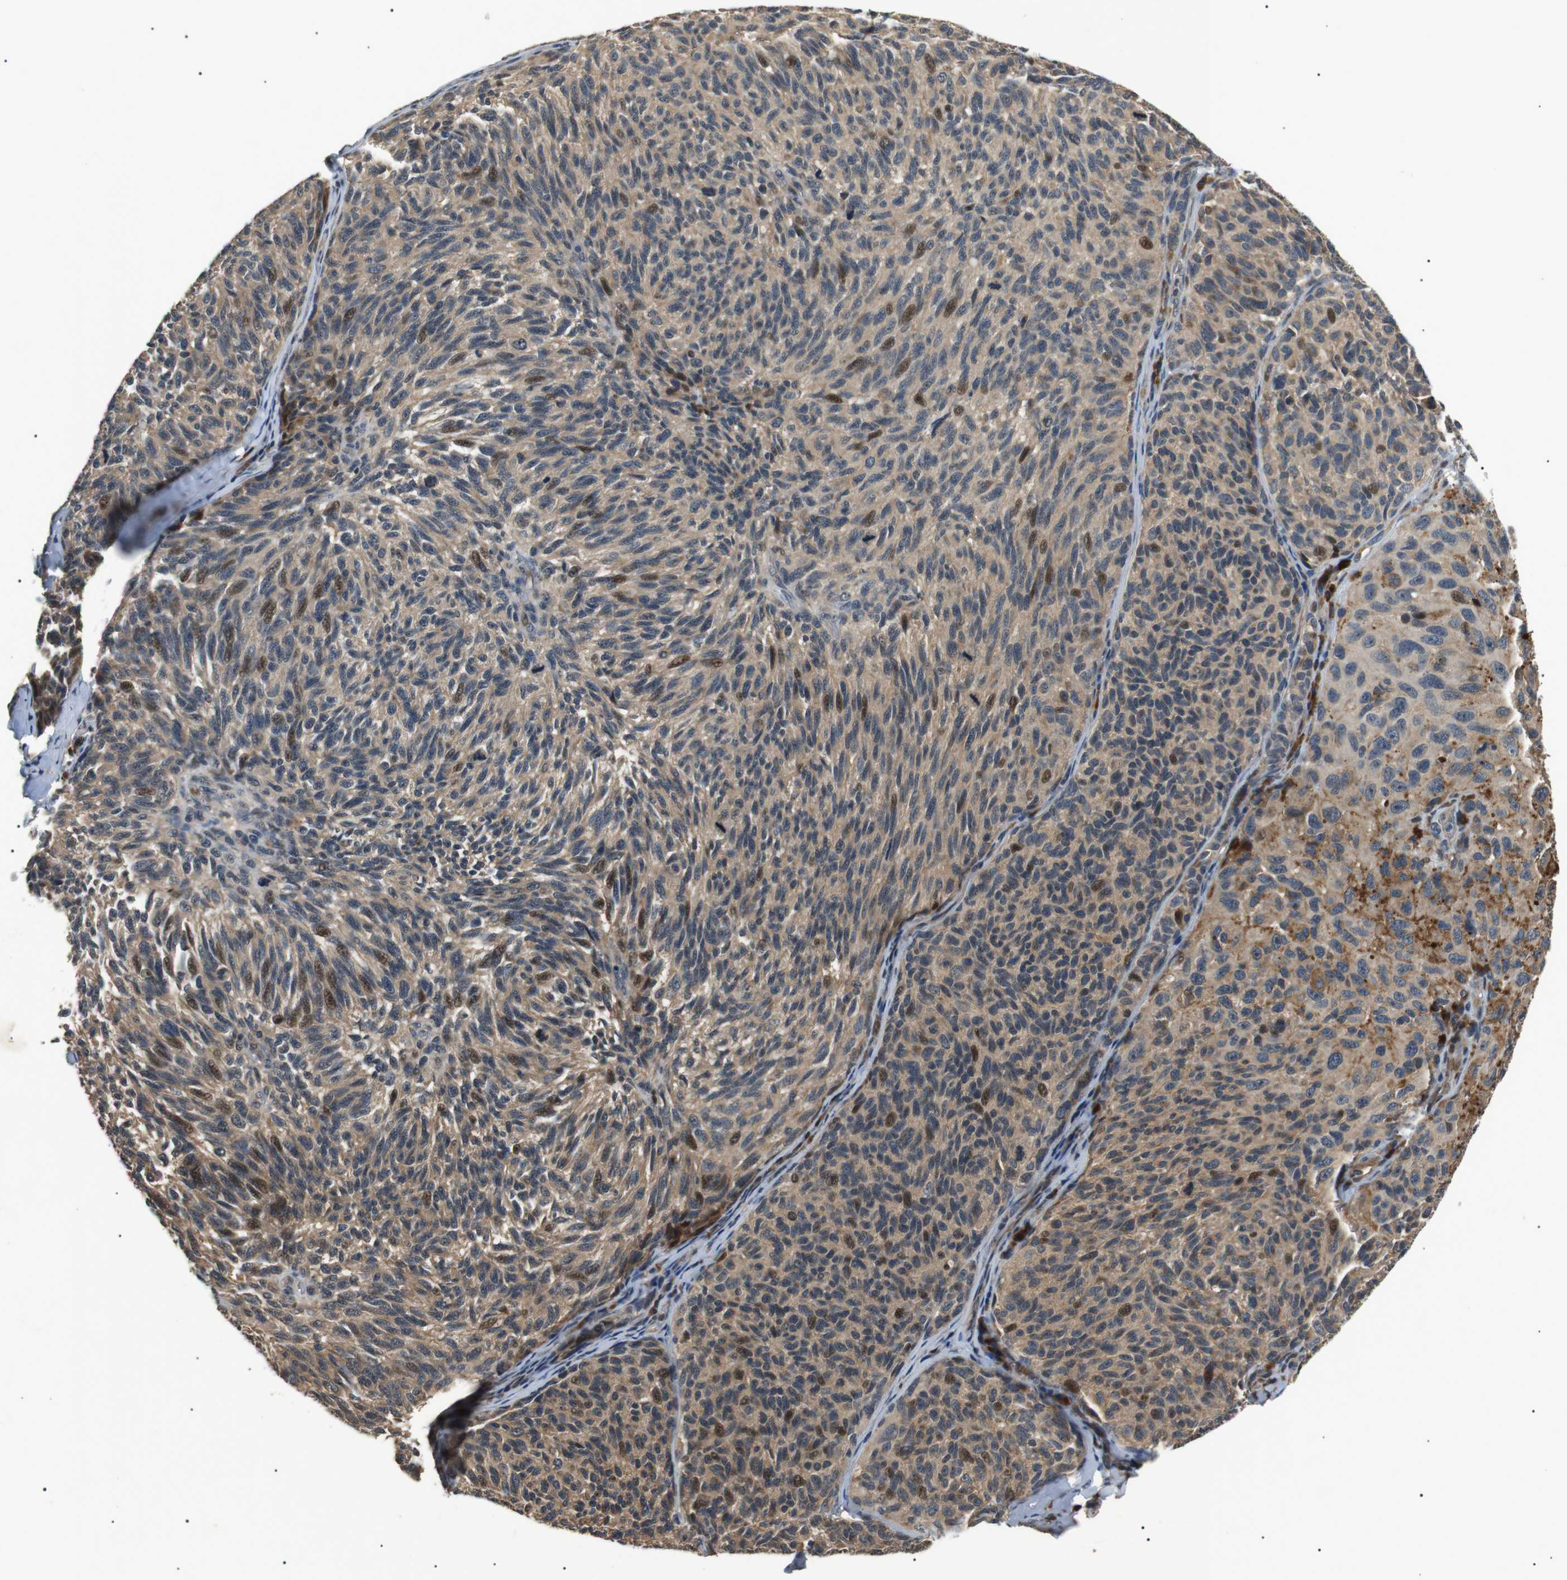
{"staining": {"intensity": "moderate", "quantity": "<25%", "location": "cytoplasmic/membranous,nuclear"}, "tissue": "melanoma", "cell_type": "Tumor cells", "image_type": "cancer", "snomed": [{"axis": "morphology", "description": "Malignant melanoma, NOS"}, {"axis": "topography", "description": "Skin"}], "caption": "A high-resolution histopathology image shows IHC staining of melanoma, which exhibits moderate cytoplasmic/membranous and nuclear expression in approximately <25% of tumor cells.", "gene": "HSPA13", "patient": {"sex": "female", "age": 73}}